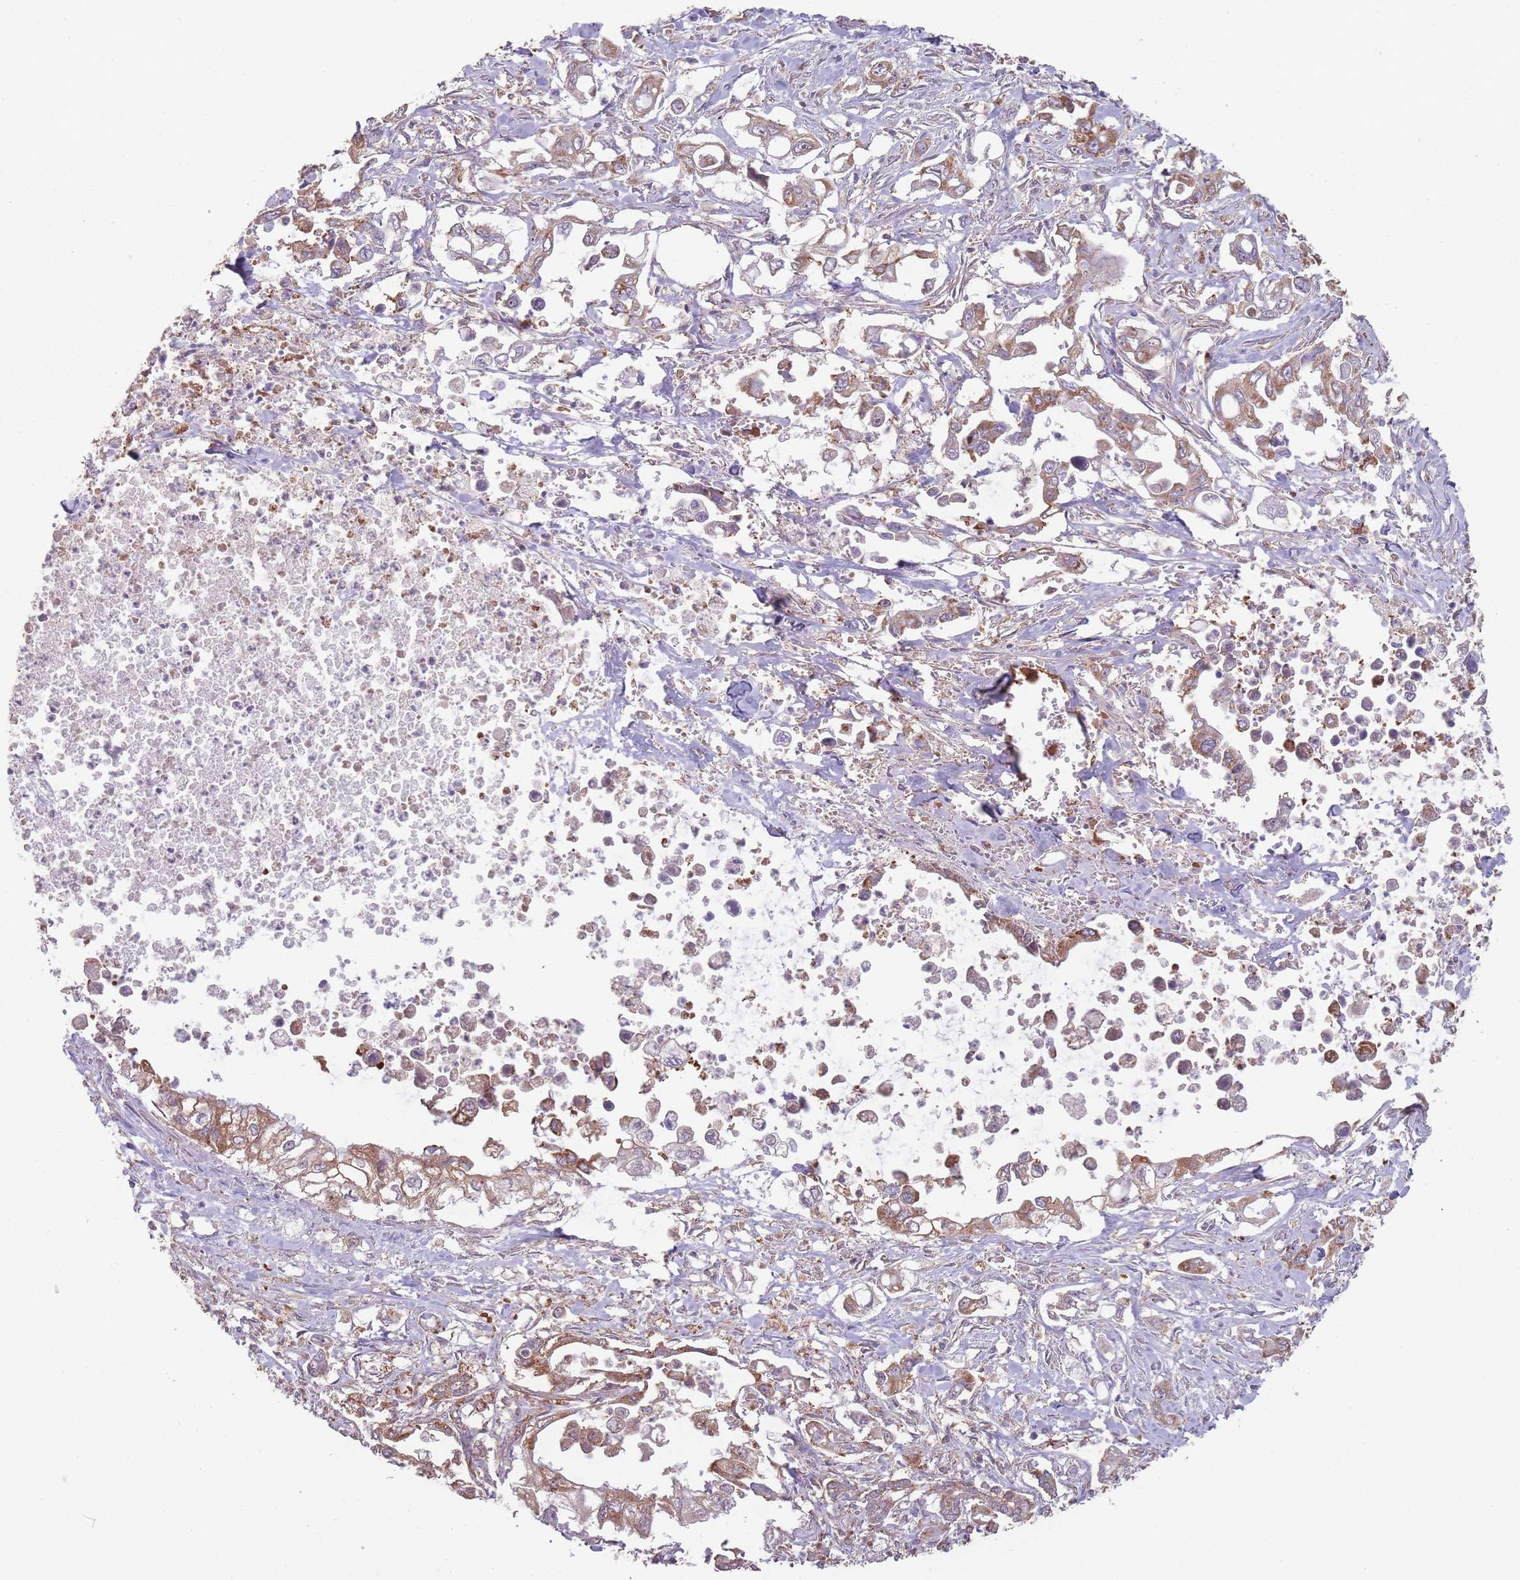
{"staining": {"intensity": "moderate", "quantity": ">75%", "location": "cytoplasmic/membranous"}, "tissue": "pancreatic cancer", "cell_type": "Tumor cells", "image_type": "cancer", "snomed": [{"axis": "morphology", "description": "Adenocarcinoma, NOS"}, {"axis": "topography", "description": "Pancreas"}], "caption": "Adenocarcinoma (pancreatic) stained with IHC reveals moderate cytoplasmic/membranous staining in about >75% of tumor cells.", "gene": "SANBR", "patient": {"sex": "male", "age": 61}}